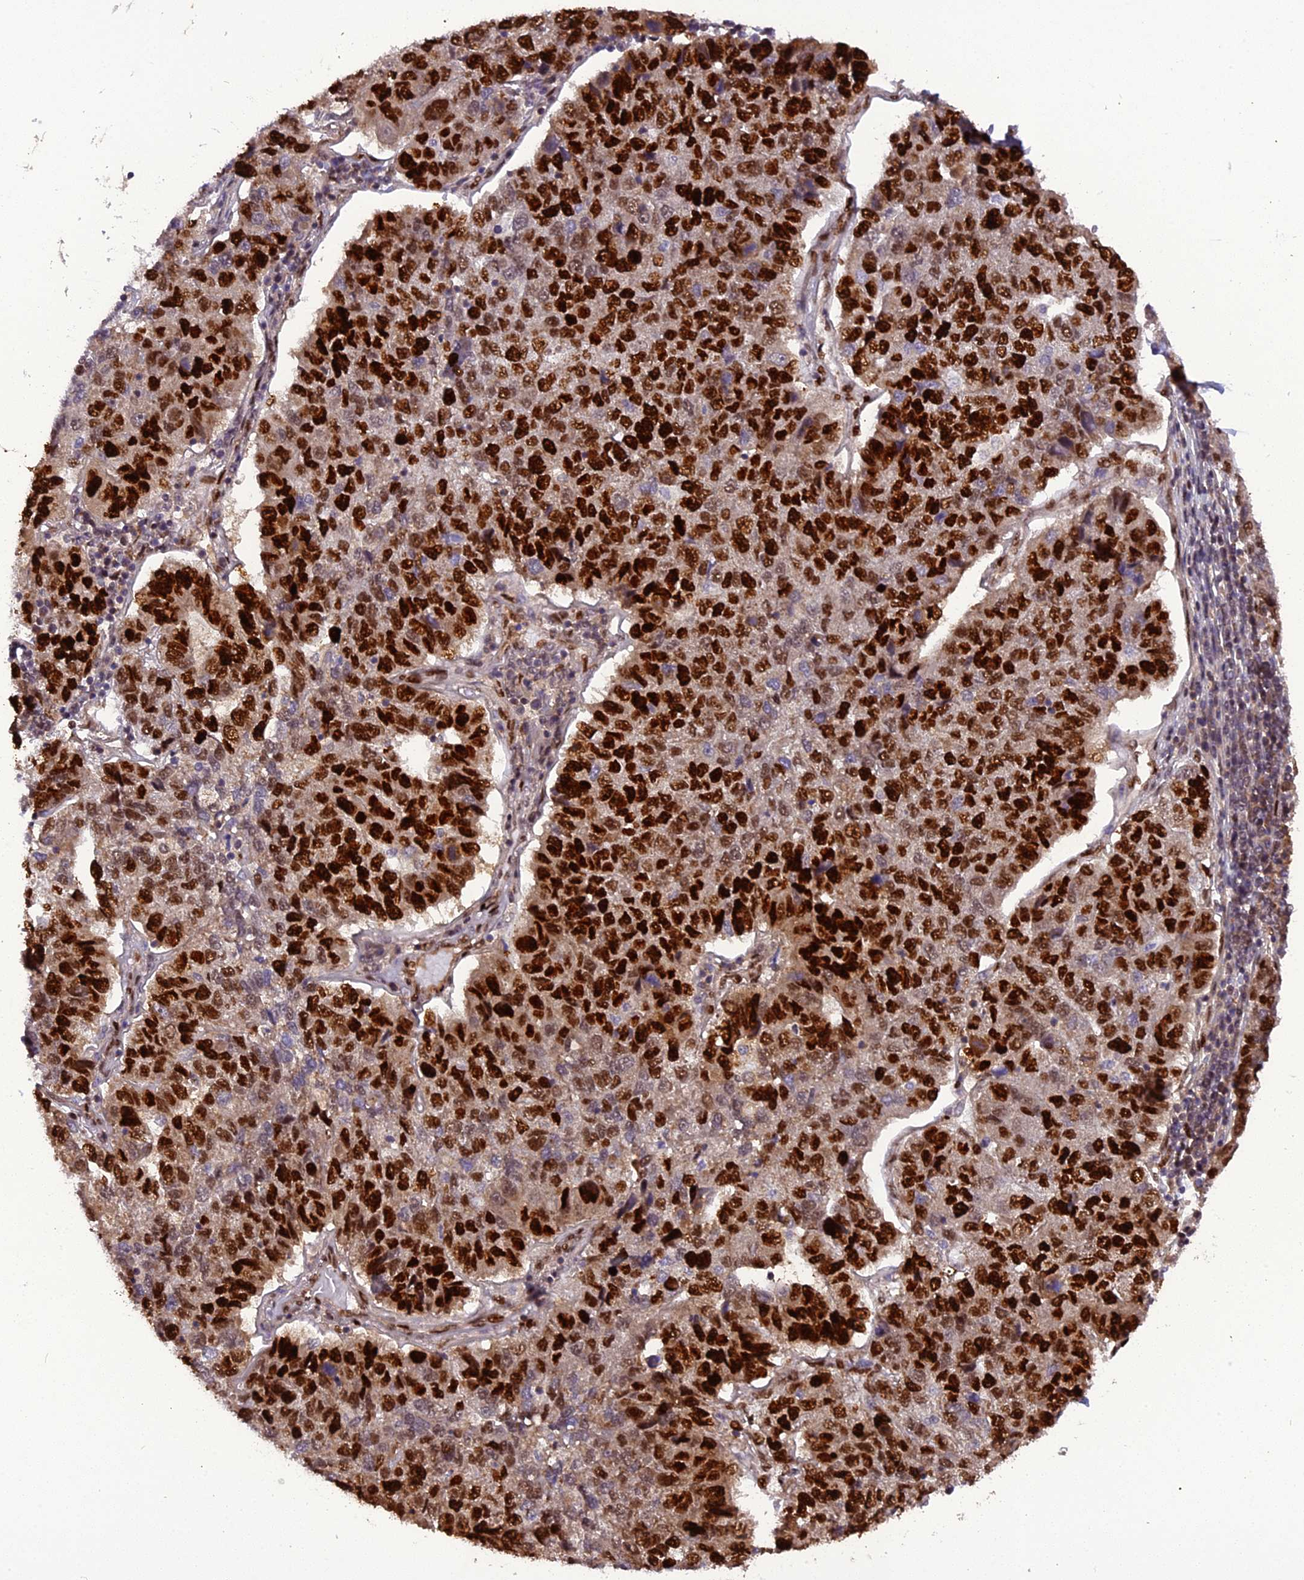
{"staining": {"intensity": "strong", "quantity": ">75%", "location": "nuclear"}, "tissue": "pancreatic cancer", "cell_type": "Tumor cells", "image_type": "cancer", "snomed": [{"axis": "morphology", "description": "Adenocarcinoma, NOS"}, {"axis": "topography", "description": "Pancreas"}], "caption": "There is high levels of strong nuclear expression in tumor cells of pancreatic cancer, as demonstrated by immunohistochemical staining (brown color).", "gene": "MICALL1", "patient": {"sex": "female", "age": 61}}